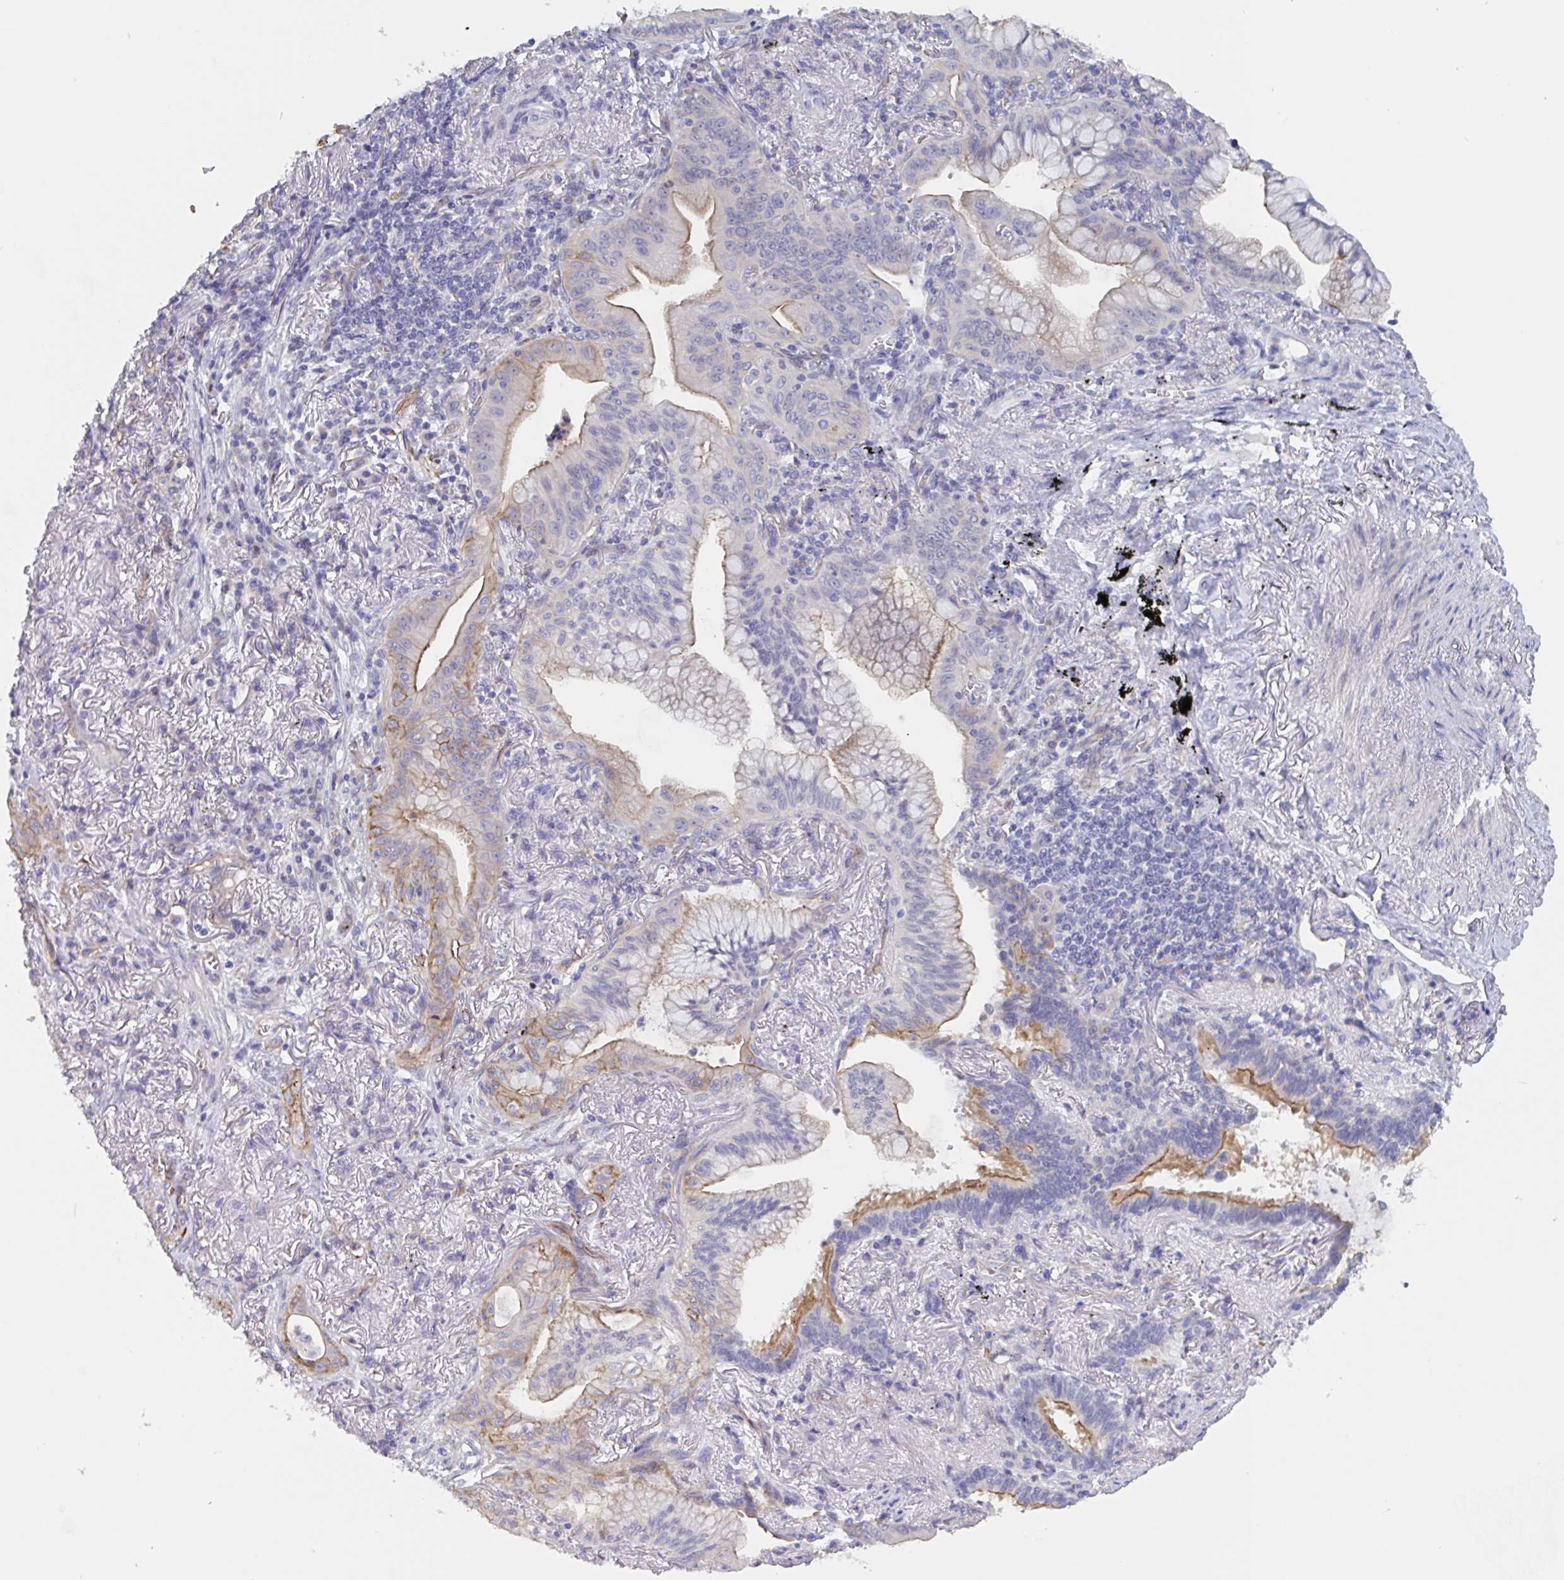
{"staining": {"intensity": "moderate", "quantity": "25%-75%", "location": "cytoplasmic/membranous"}, "tissue": "lung cancer", "cell_type": "Tumor cells", "image_type": "cancer", "snomed": [{"axis": "morphology", "description": "Adenocarcinoma, NOS"}, {"axis": "topography", "description": "Lung"}], "caption": "Brown immunohistochemical staining in human lung adenocarcinoma reveals moderate cytoplasmic/membranous staining in approximately 25%-75% of tumor cells.", "gene": "ST14", "patient": {"sex": "male", "age": 77}}